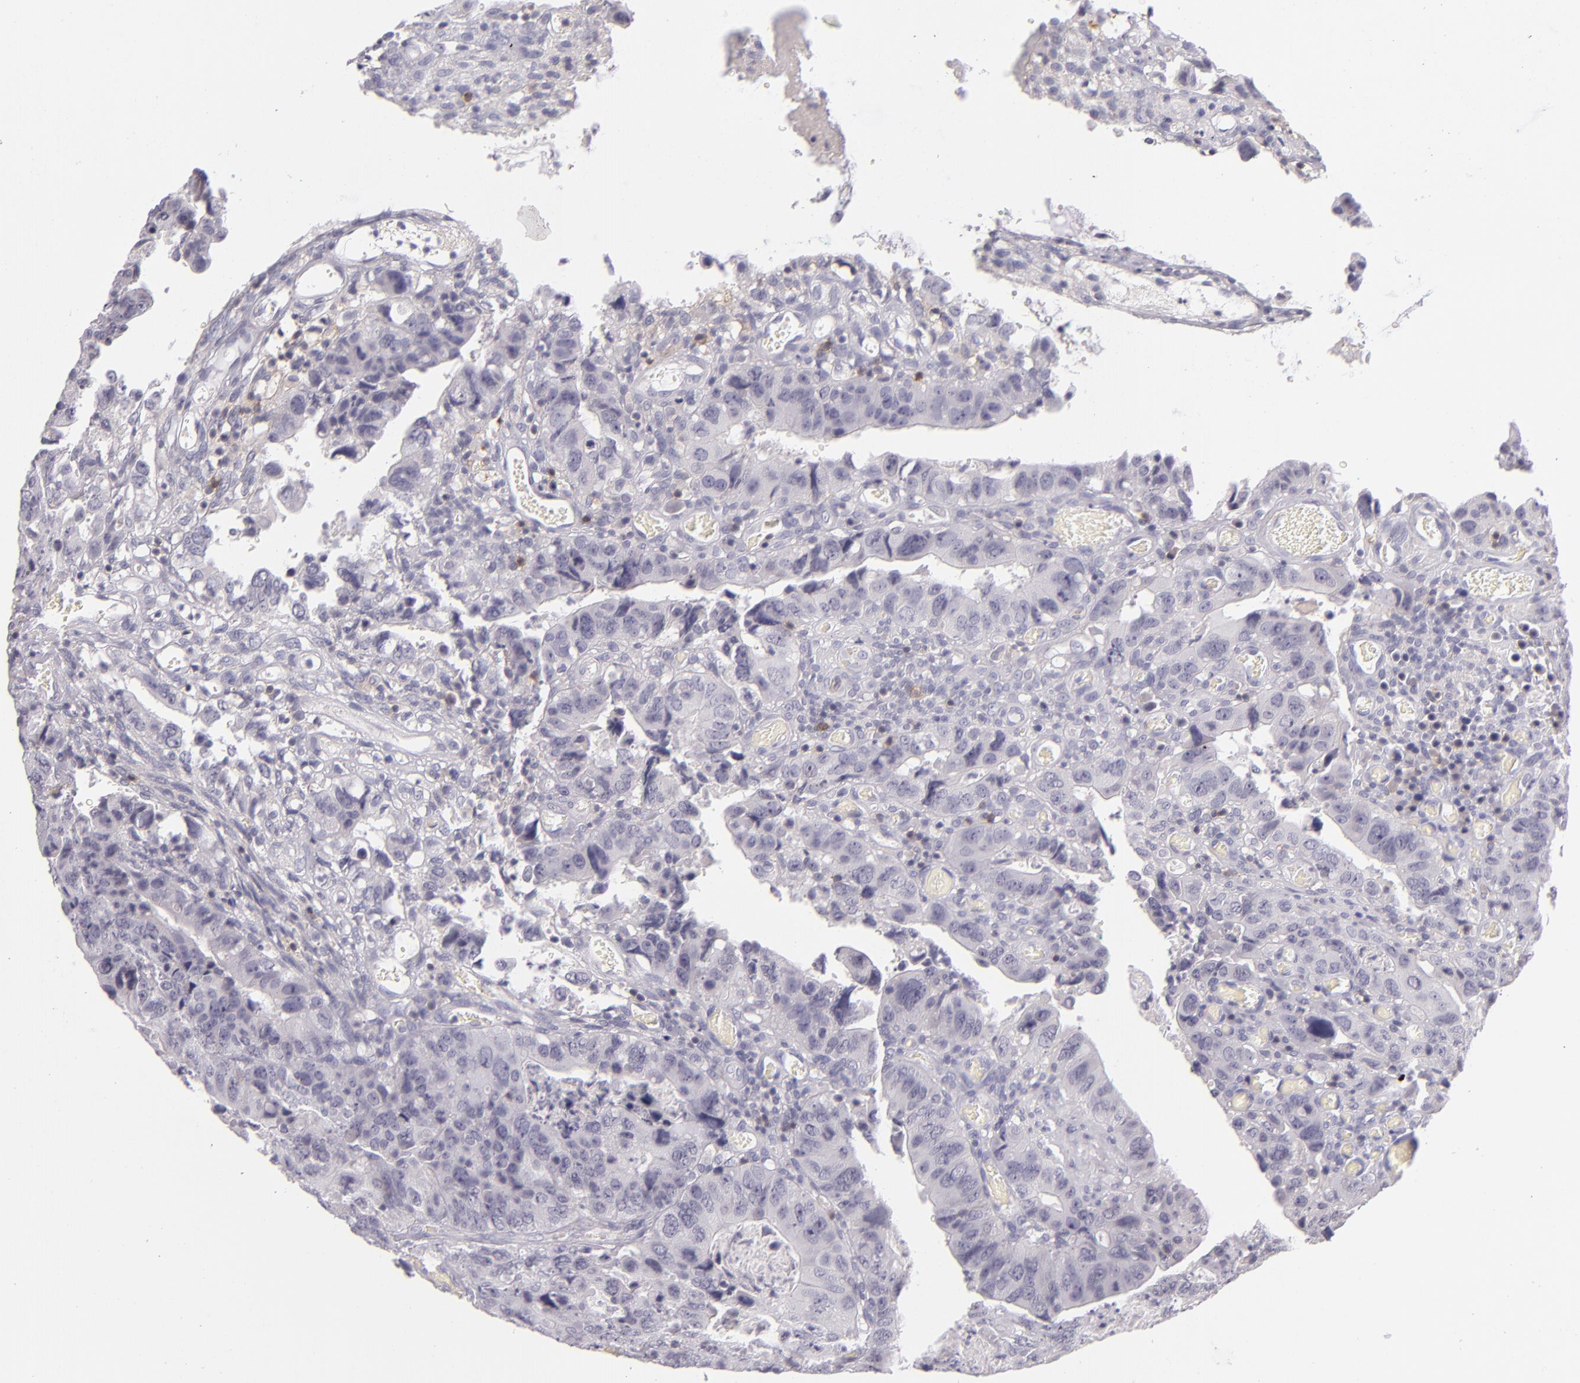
{"staining": {"intensity": "negative", "quantity": "none", "location": "none"}, "tissue": "colorectal cancer", "cell_type": "Tumor cells", "image_type": "cancer", "snomed": [{"axis": "morphology", "description": "Adenocarcinoma, NOS"}, {"axis": "topography", "description": "Rectum"}], "caption": "The image displays no staining of tumor cells in adenocarcinoma (colorectal).", "gene": "CD48", "patient": {"sex": "female", "age": 82}}